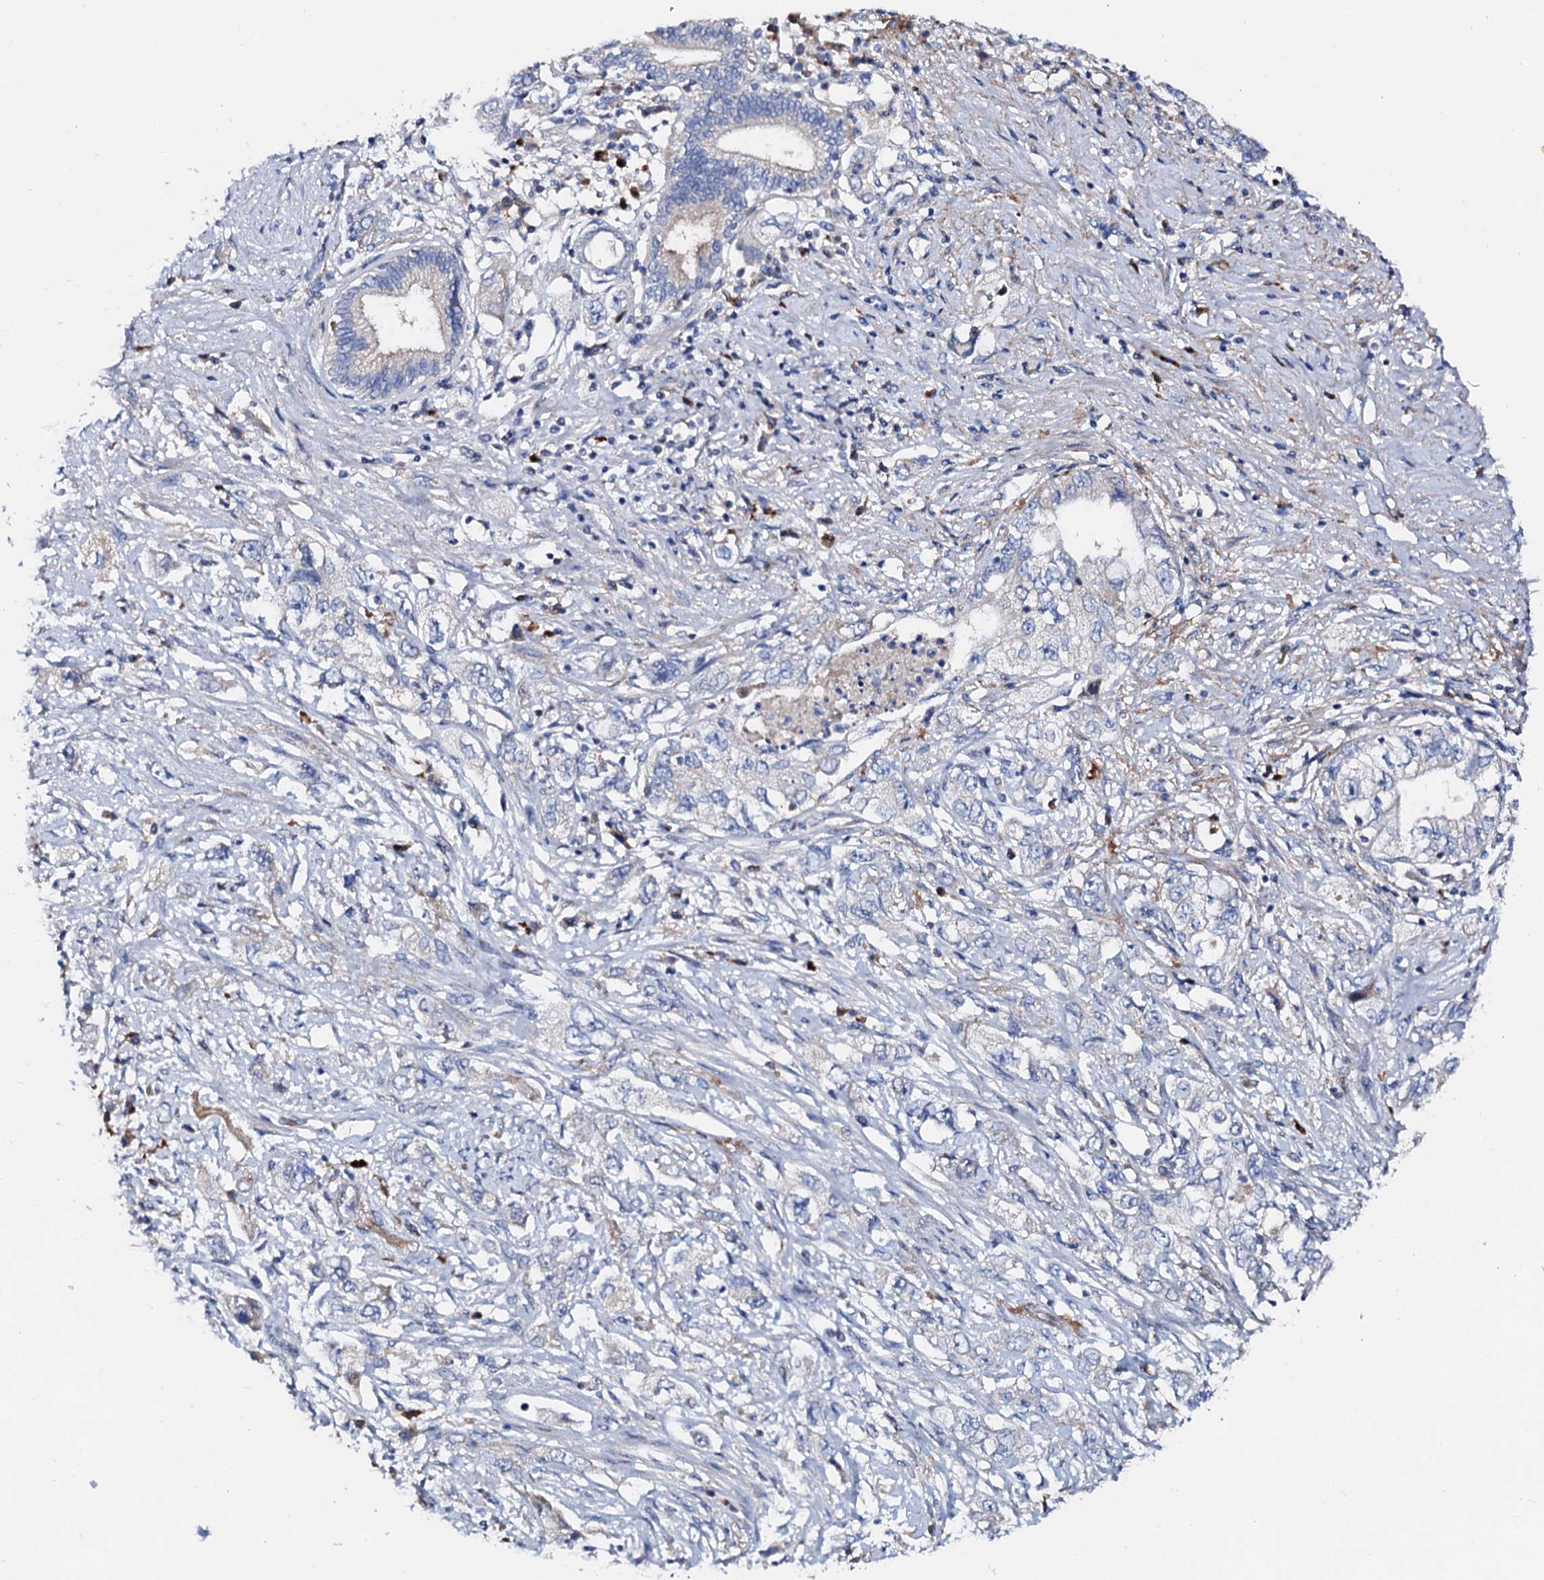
{"staining": {"intensity": "negative", "quantity": "none", "location": "none"}, "tissue": "pancreatic cancer", "cell_type": "Tumor cells", "image_type": "cancer", "snomed": [{"axis": "morphology", "description": "Adenocarcinoma, NOS"}, {"axis": "topography", "description": "Pancreas"}], "caption": "Histopathology image shows no protein staining in tumor cells of pancreatic cancer (adenocarcinoma) tissue.", "gene": "SLC10A7", "patient": {"sex": "female", "age": 73}}